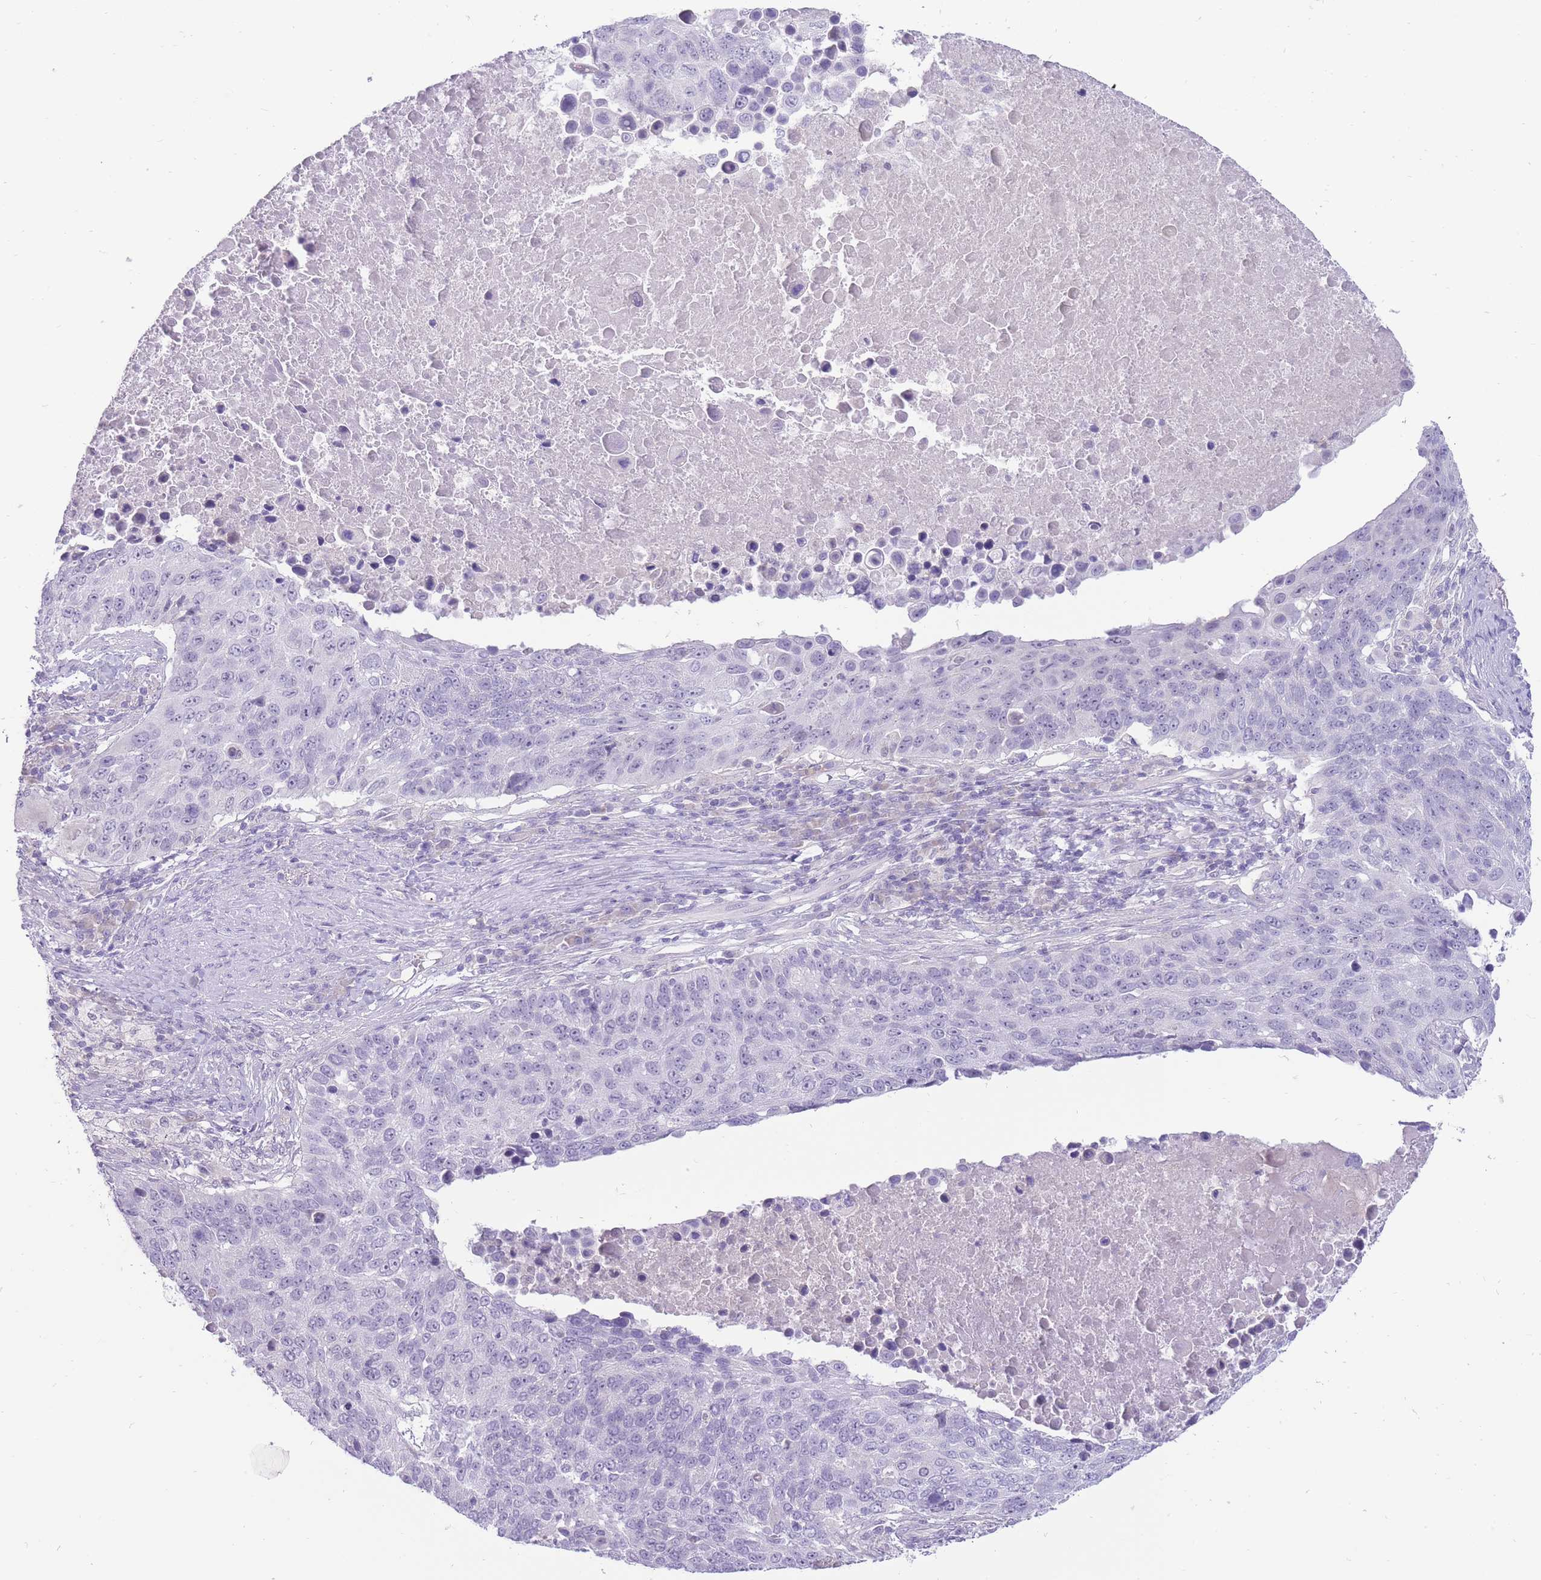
{"staining": {"intensity": "negative", "quantity": "none", "location": "none"}, "tissue": "lung cancer", "cell_type": "Tumor cells", "image_type": "cancer", "snomed": [{"axis": "morphology", "description": "Normal tissue, NOS"}, {"axis": "morphology", "description": "Squamous cell carcinoma, NOS"}, {"axis": "topography", "description": "Lymph node"}, {"axis": "topography", "description": "Lung"}], "caption": "An image of human squamous cell carcinoma (lung) is negative for staining in tumor cells.", "gene": "ERICH4", "patient": {"sex": "male", "age": 66}}